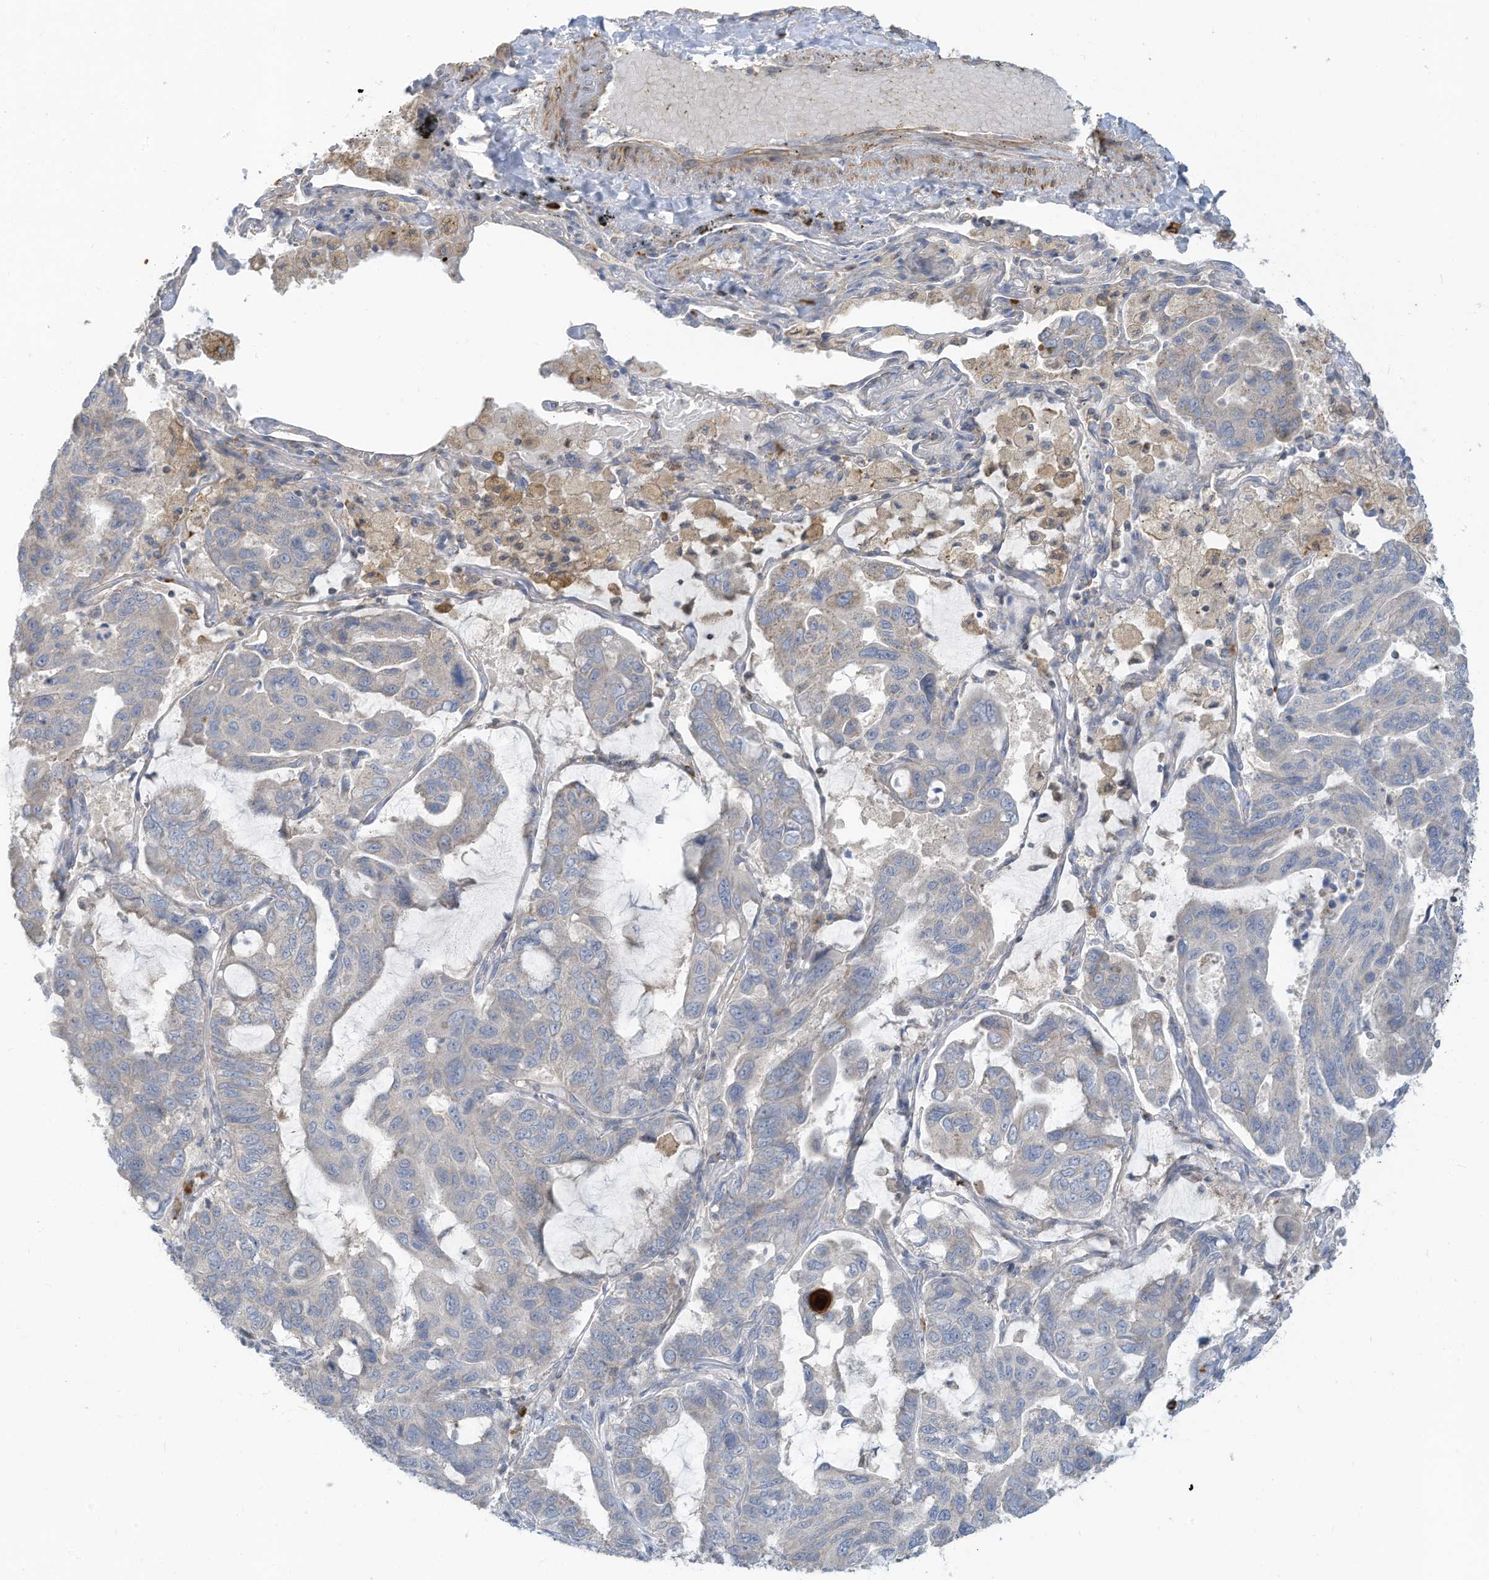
{"staining": {"intensity": "negative", "quantity": "none", "location": "none"}, "tissue": "lung cancer", "cell_type": "Tumor cells", "image_type": "cancer", "snomed": [{"axis": "morphology", "description": "Adenocarcinoma, NOS"}, {"axis": "topography", "description": "Lung"}], "caption": "Micrograph shows no protein positivity in tumor cells of lung cancer (adenocarcinoma) tissue. (IHC, brightfield microscopy, high magnification).", "gene": "GTPBP2", "patient": {"sex": "male", "age": 64}}